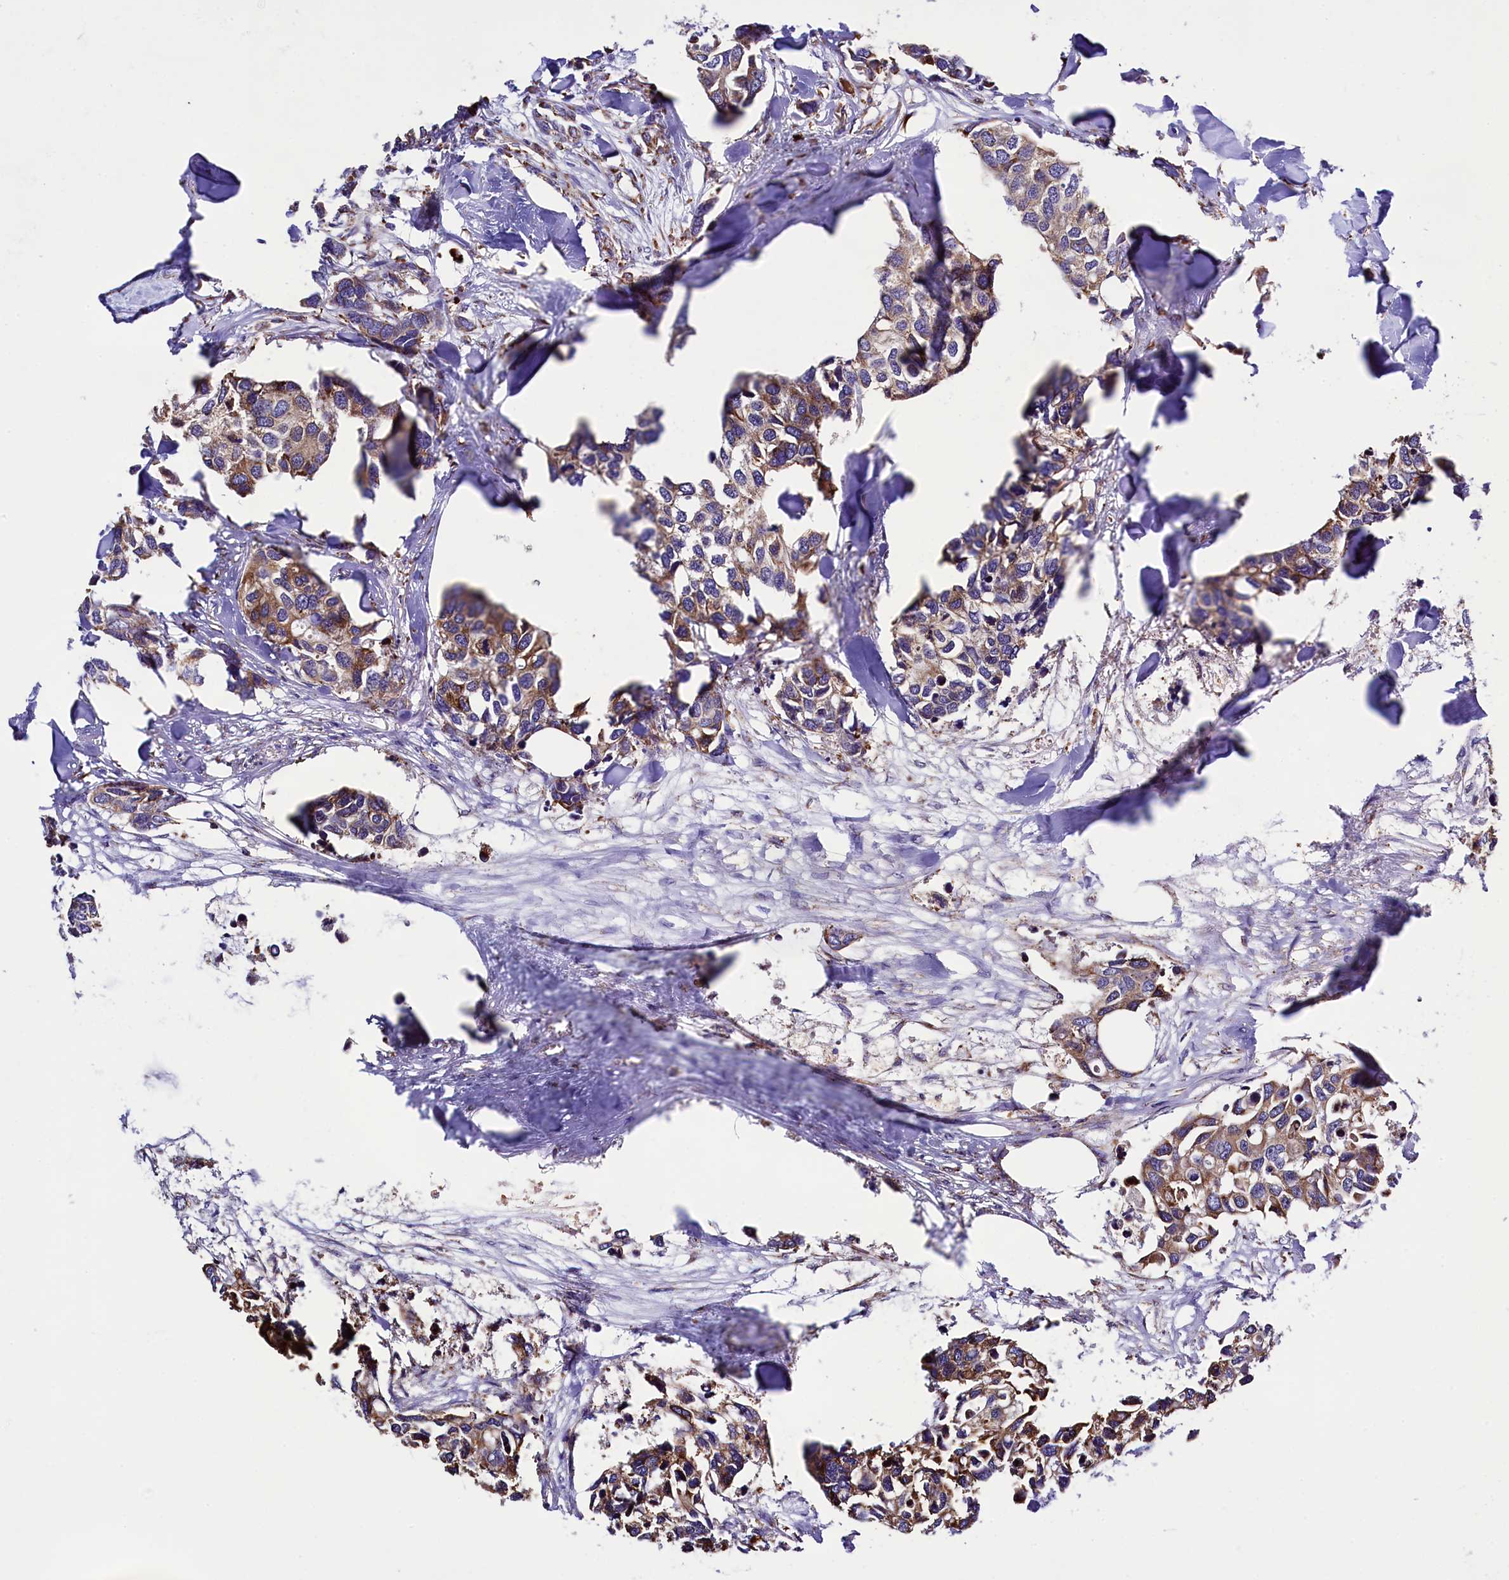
{"staining": {"intensity": "moderate", "quantity": "25%-75%", "location": "cytoplasmic/membranous"}, "tissue": "breast cancer", "cell_type": "Tumor cells", "image_type": "cancer", "snomed": [{"axis": "morphology", "description": "Duct carcinoma"}, {"axis": "topography", "description": "Breast"}], "caption": "This image exhibits immunohistochemistry staining of breast infiltrating ductal carcinoma, with medium moderate cytoplasmic/membranous staining in about 25%-75% of tumor cells.", "gene": "CAPS2", "patient": {"sex": "female", "age": 83}}